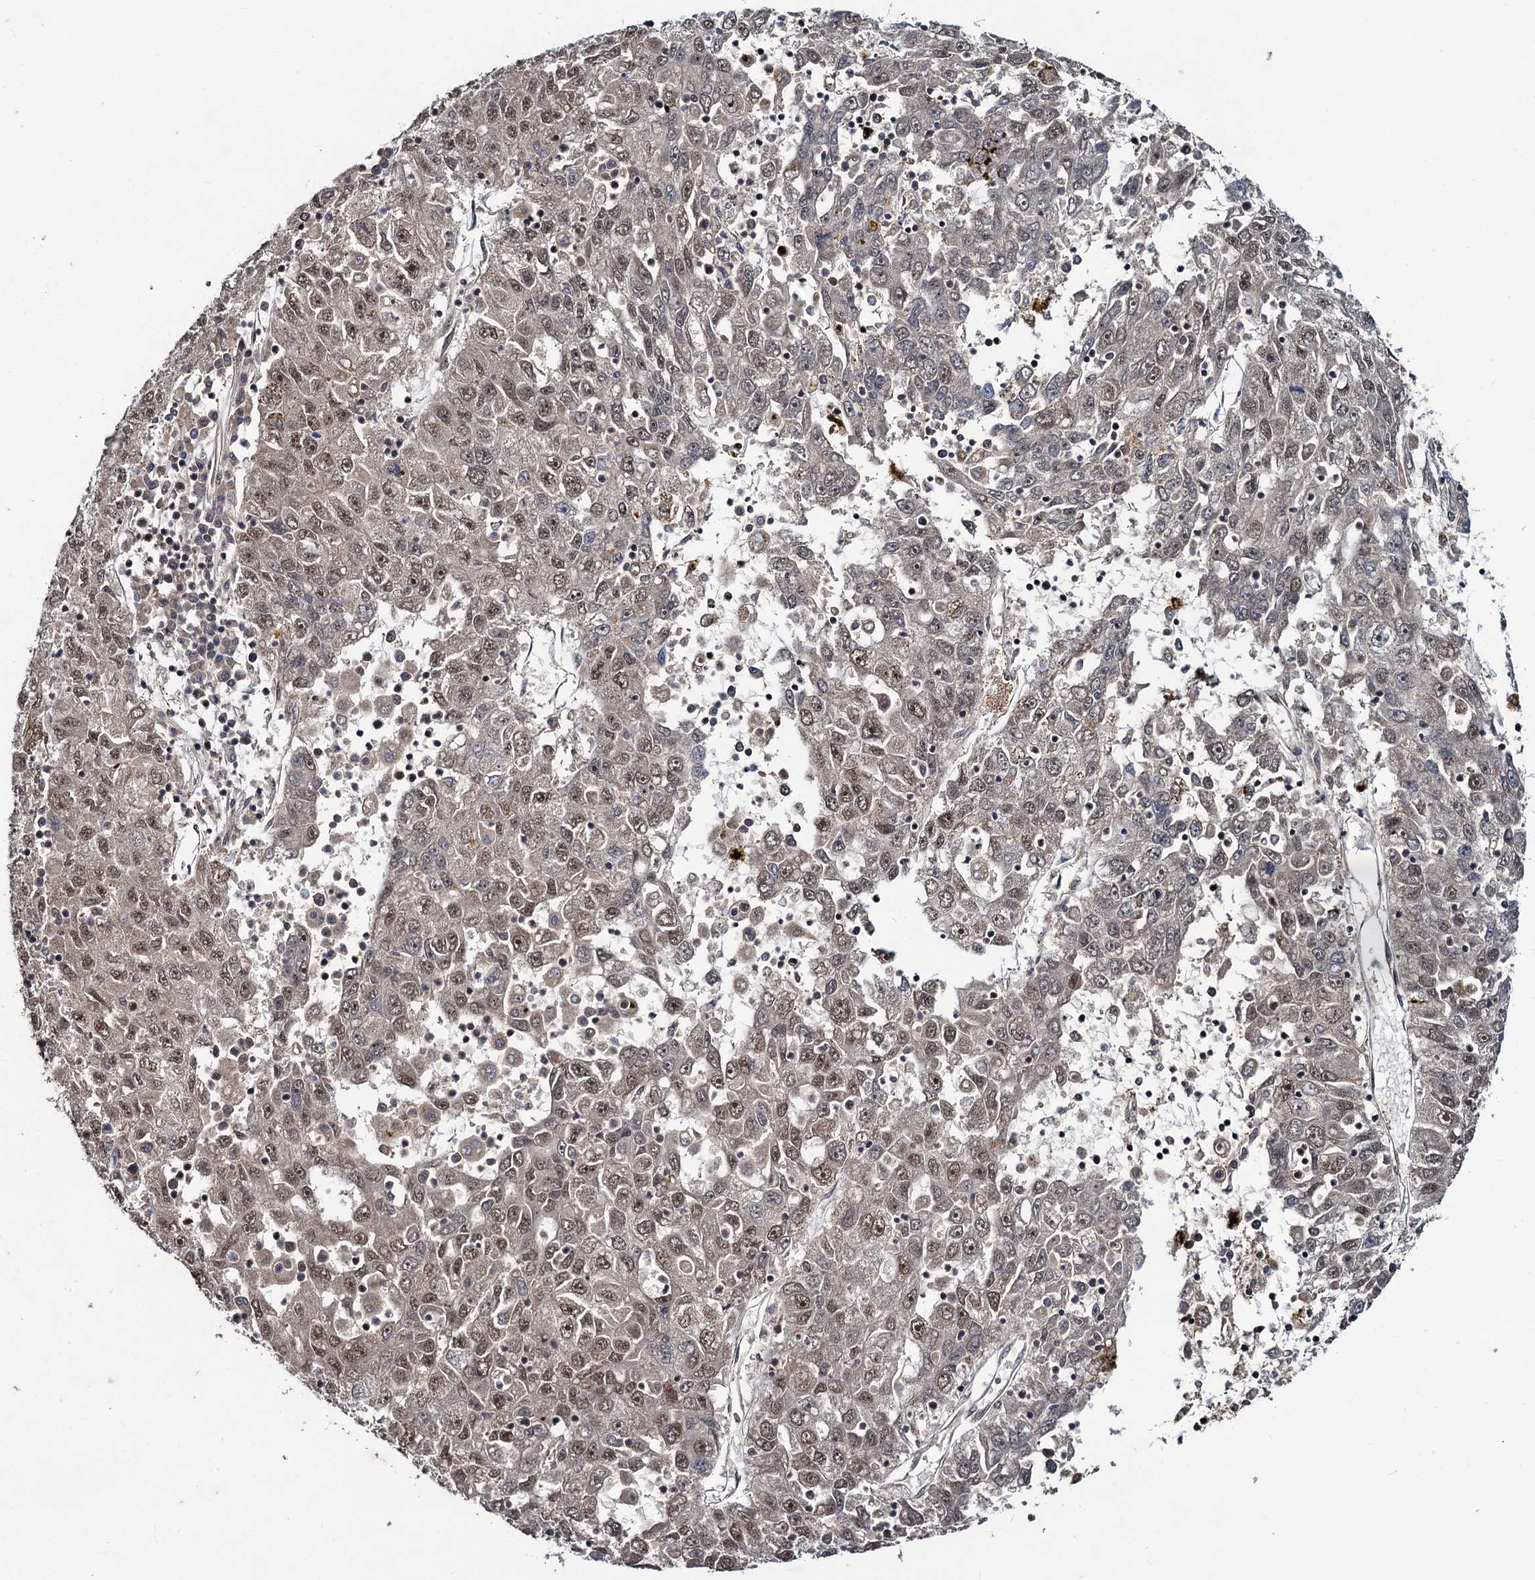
{"staining": {"intensity": "moderate", "quantity": "25%-75%", "location": "nuclear"}, "tissue": "liver cancer", "cell_type": "Tumor cells", "image_type": "cancer", "snomed": [{"axis": "morphology", "description": "Carcinoma, Hepatocellular, NOS"}, {"axis": "topography", "description": "Liver"}], "caption": "Immunohistochemistry (IHC) image of neoplastic tissue: human liver cancer stained using immunohistochemistry demonstrates medium levels of moderate protein expression localized specifically in the nuclear of tumor cells, appearing as a nuclear brown color.", "gene": "REP15", "patient": {"sex": "male", "age": 49}}